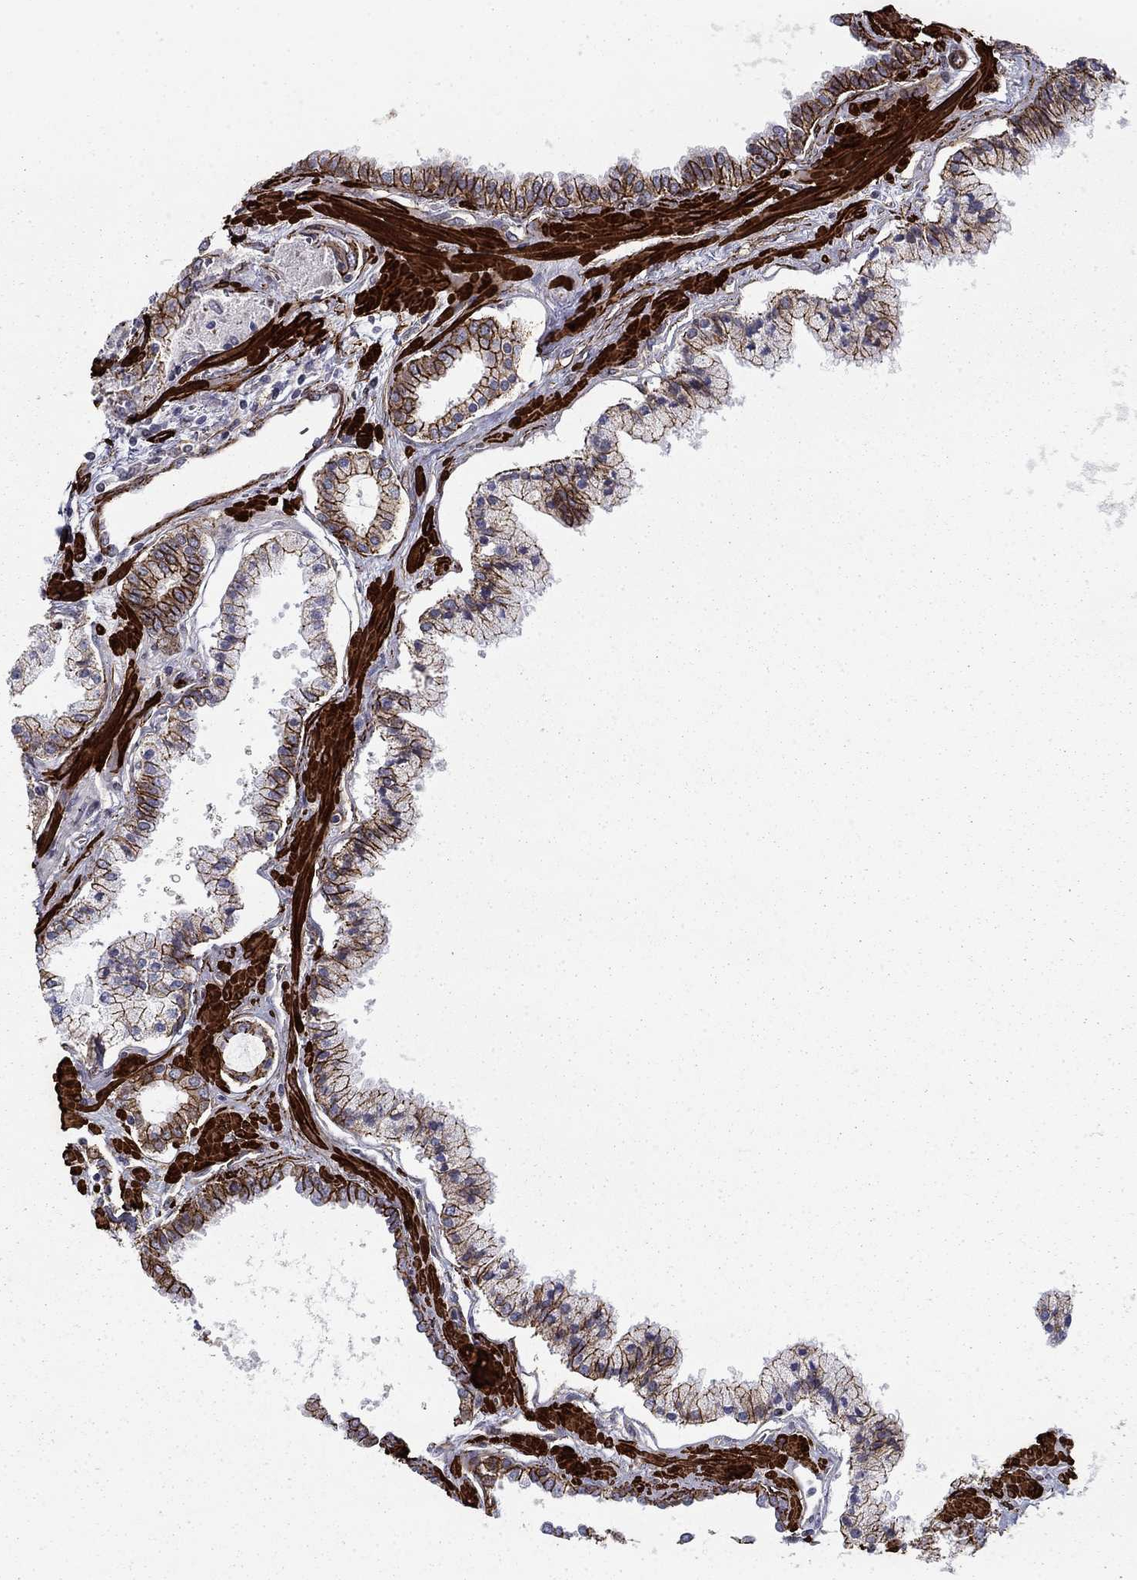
{"staining": {"intensity": "strong", "quantity": ">75%", "location": "cytoplasmic/membranous"}, "tissue": "prostate cancer", "cell_type": "Tumor cells", "image_type": "cancer", "snomed": [{"axis": "morphology", "description": "Adenocarcinoma, NOS"}, {"axis": "topography", "description": "Prostate"}], "caption": "DAB (3,3'-diaminobenzidine) immunohistochemical staining of adenocarcinoma (prostate) exhibits strong cytoplasmic/membranous protein positivity in about >75% of tumor cells.", "gene": "KRBA1", "patient": {"sex": "male", "age": 63}}